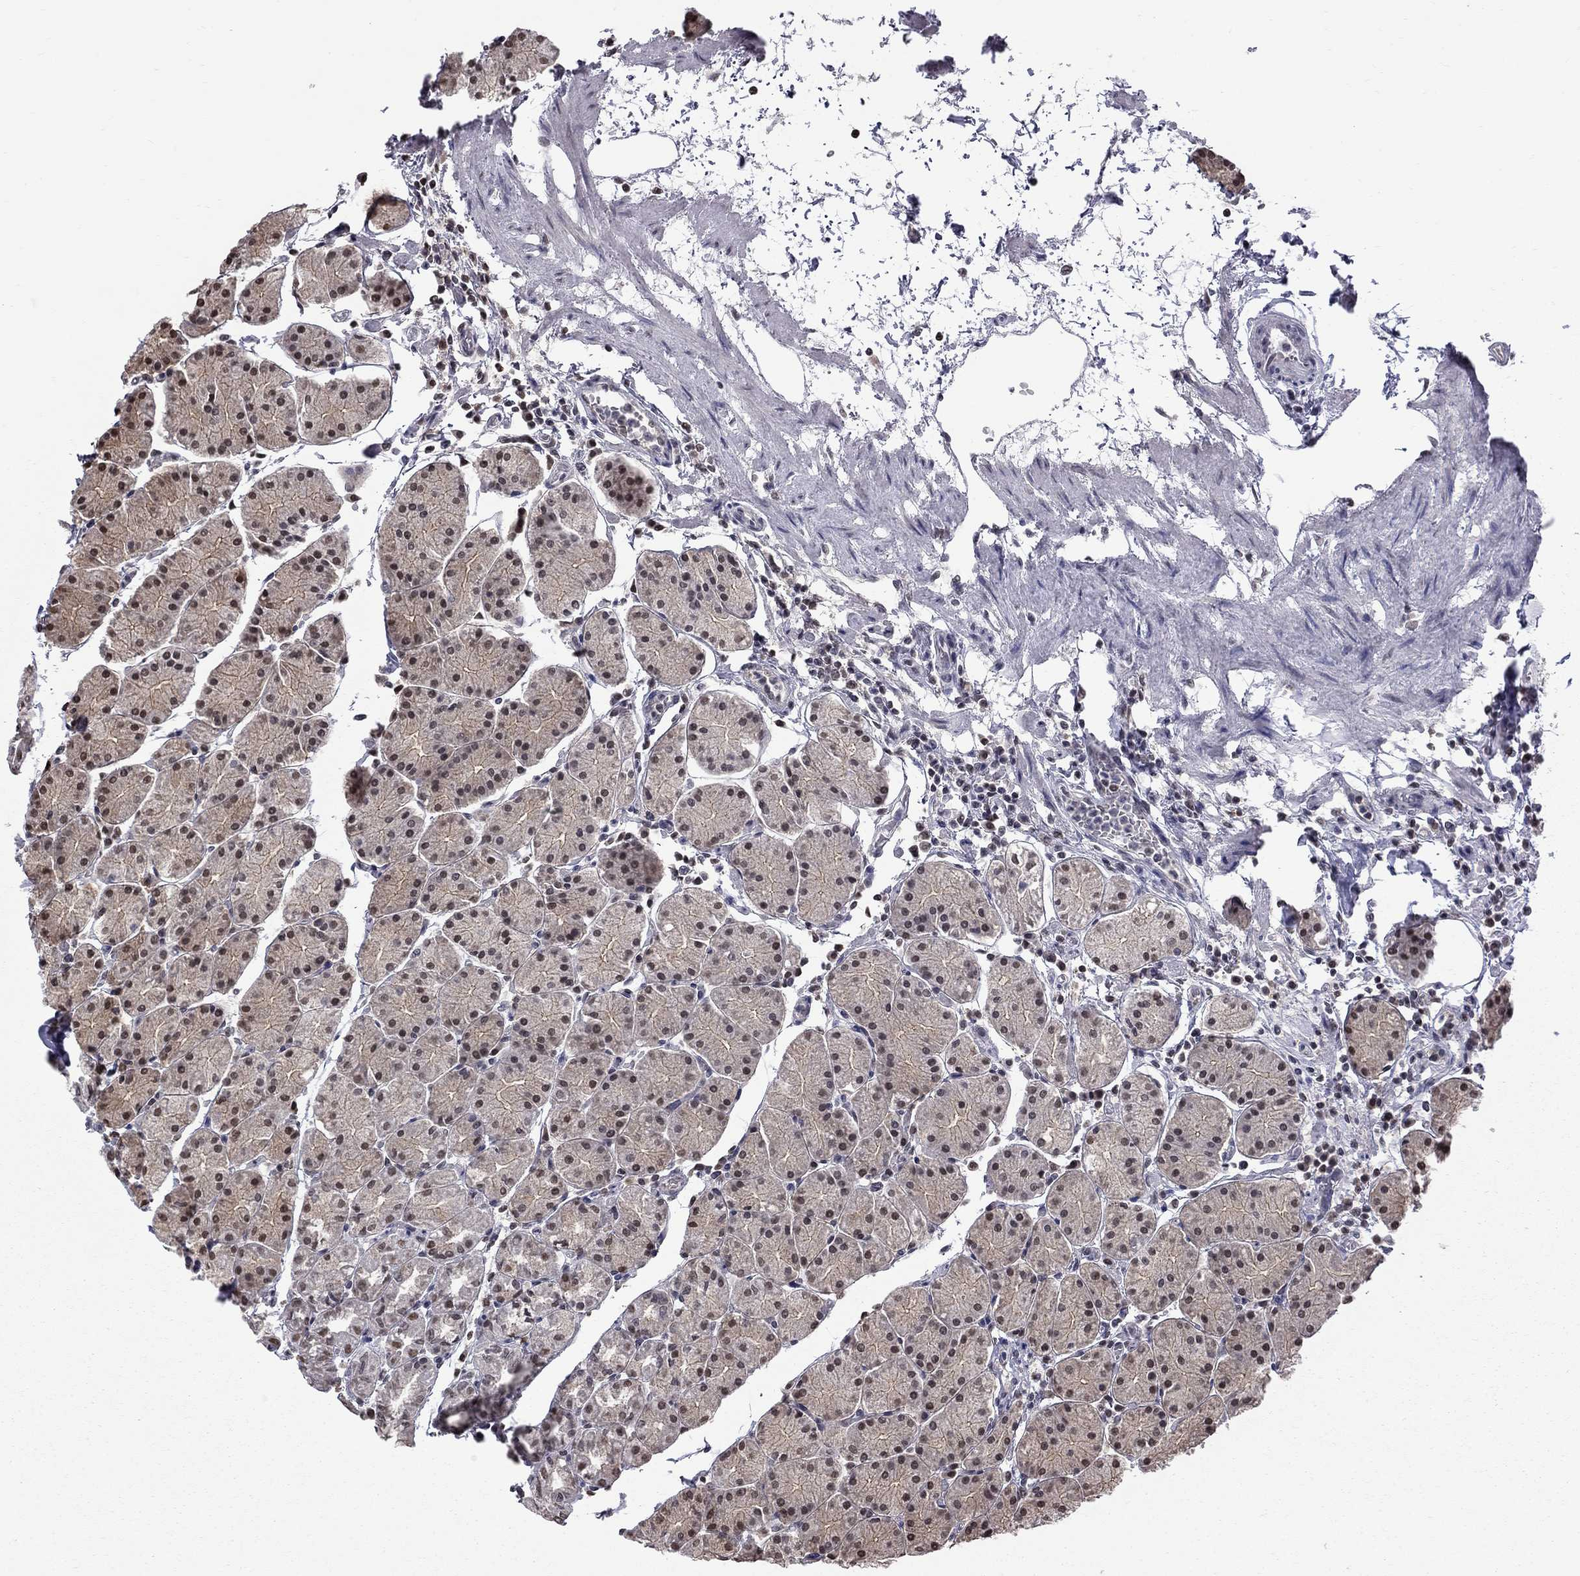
{"staining": {"intensity": "weak", "quantity": "<25%", "location": "nuclear"}, "tissue": "stomach", "cell_type": "Glandular cells", "image_type": "normal", "snomed": [{"axis": "morphology", "description": "Normal tissue, NOS"}, {"axis": "topography", "description": "Stomach"}], "caption": "A micrograph of stomach stained for a protein demonstrates no brown staining in glandular cells. (DAB (3,3'-diaminobenzidine) immunohistochemistry with hematoxylin counter stain).", "gene": "RFWD3", "patient": {"sex": "male", "age": 54}}